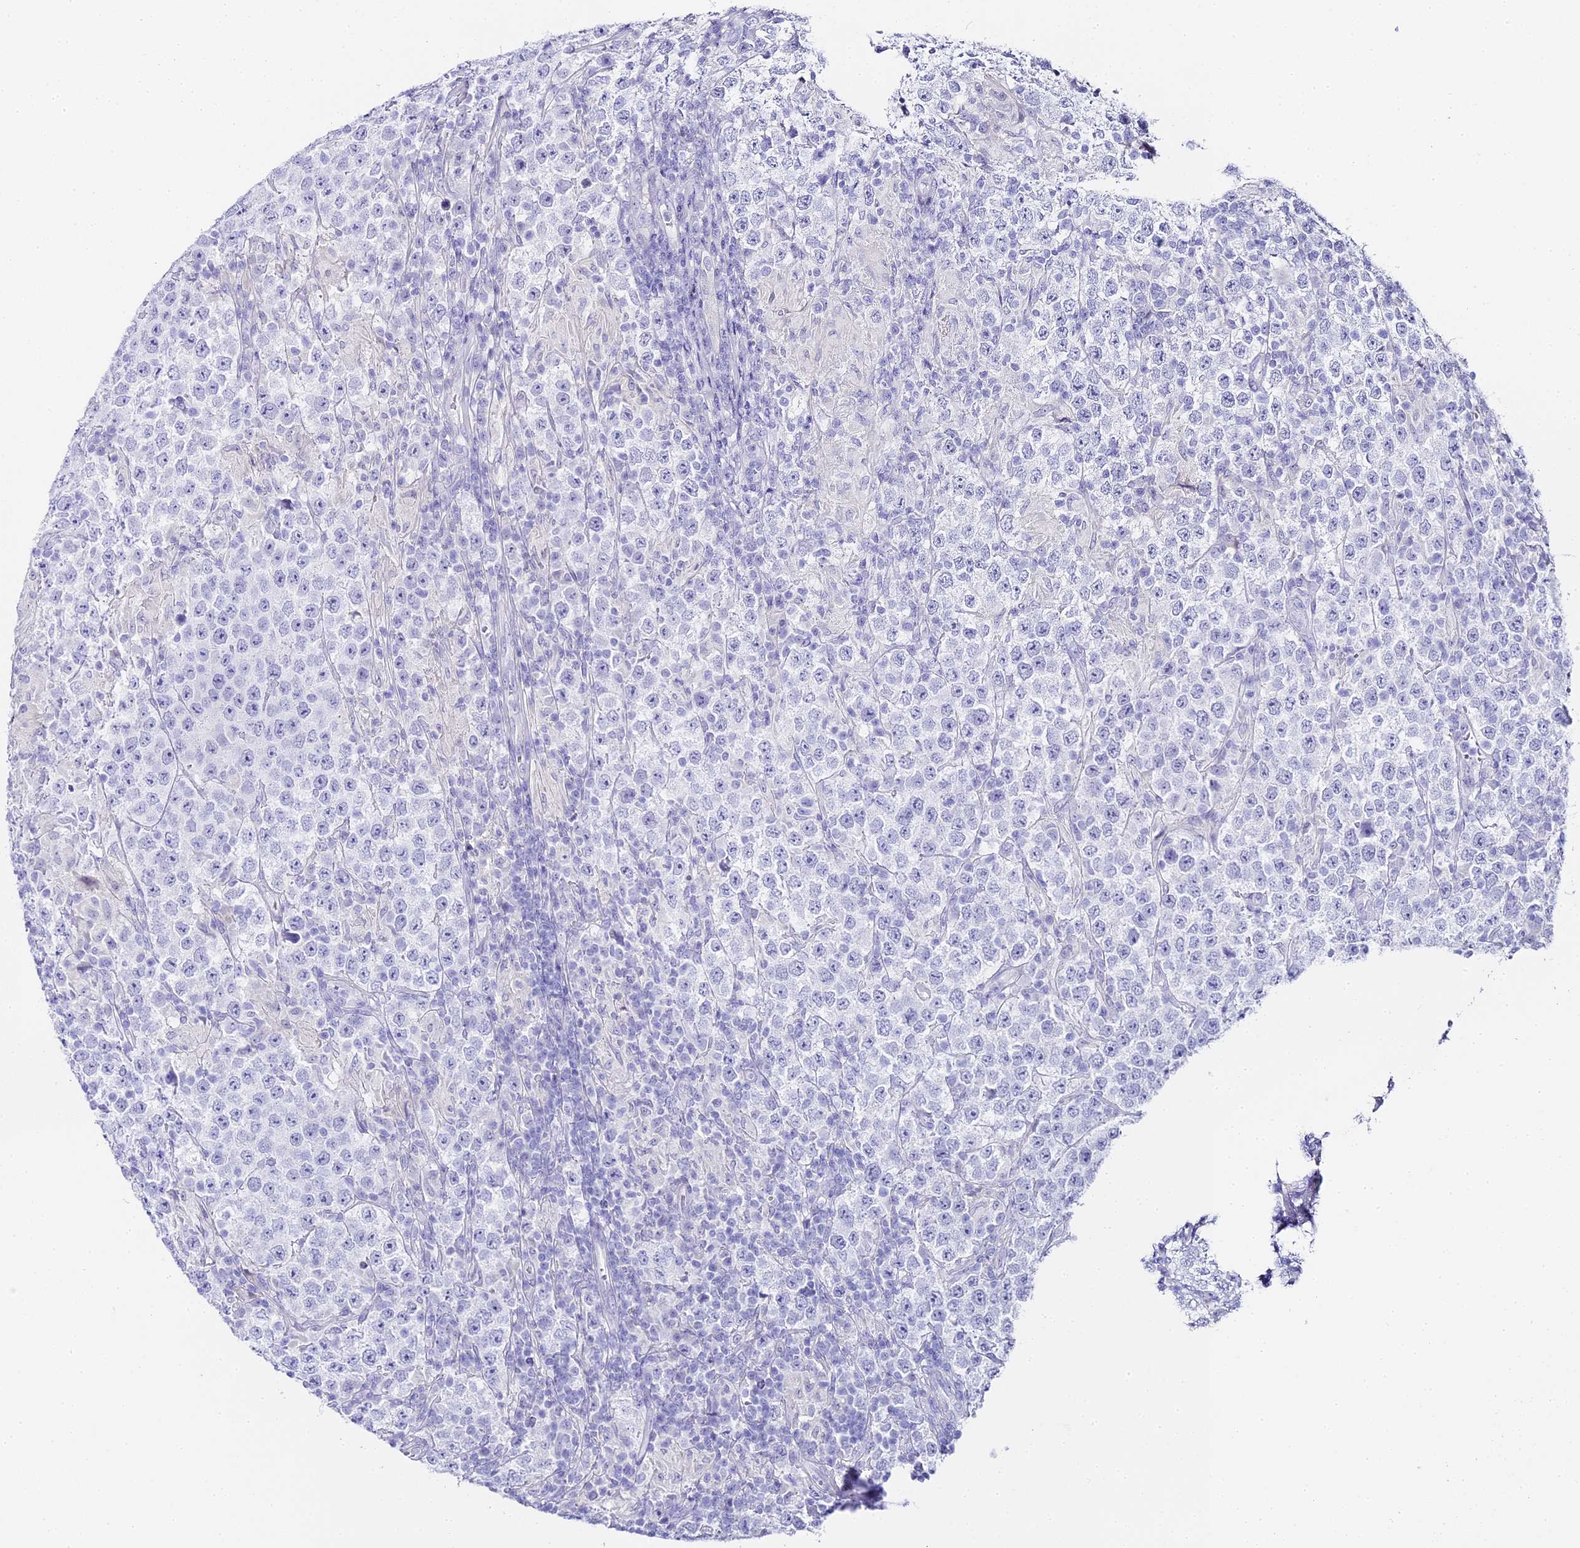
{"staining": {"intensity": "negative", "quantity": "none", "location": "none"}, "tissue": "testis cancer", "cell_type": "Tumor cells", "image_type": "cancer", "snomed": [{"axis": "morphology", "description": "Normal tissue, NOS"}, {"axis": "morphology", "description": "Urothelial carcinoma, High grade"}, {"axis": "morphology", "description": "Seminoma, NOS"}, {"axis": "morphology", "description": "Carcinoma, Embryonal, NOS"}, {"axis": "topography", "description": "Urinary bladder"}, {"axis": "topography", "description": "Testis"}], "caption": "Immunohistochemistry of human urothelial carcinoma (high-grade) (testis) reveals no staining in tumor cells.", "gene": "ABHD14A-ACY1", "patient": {"sex": "male", "age": 41}}